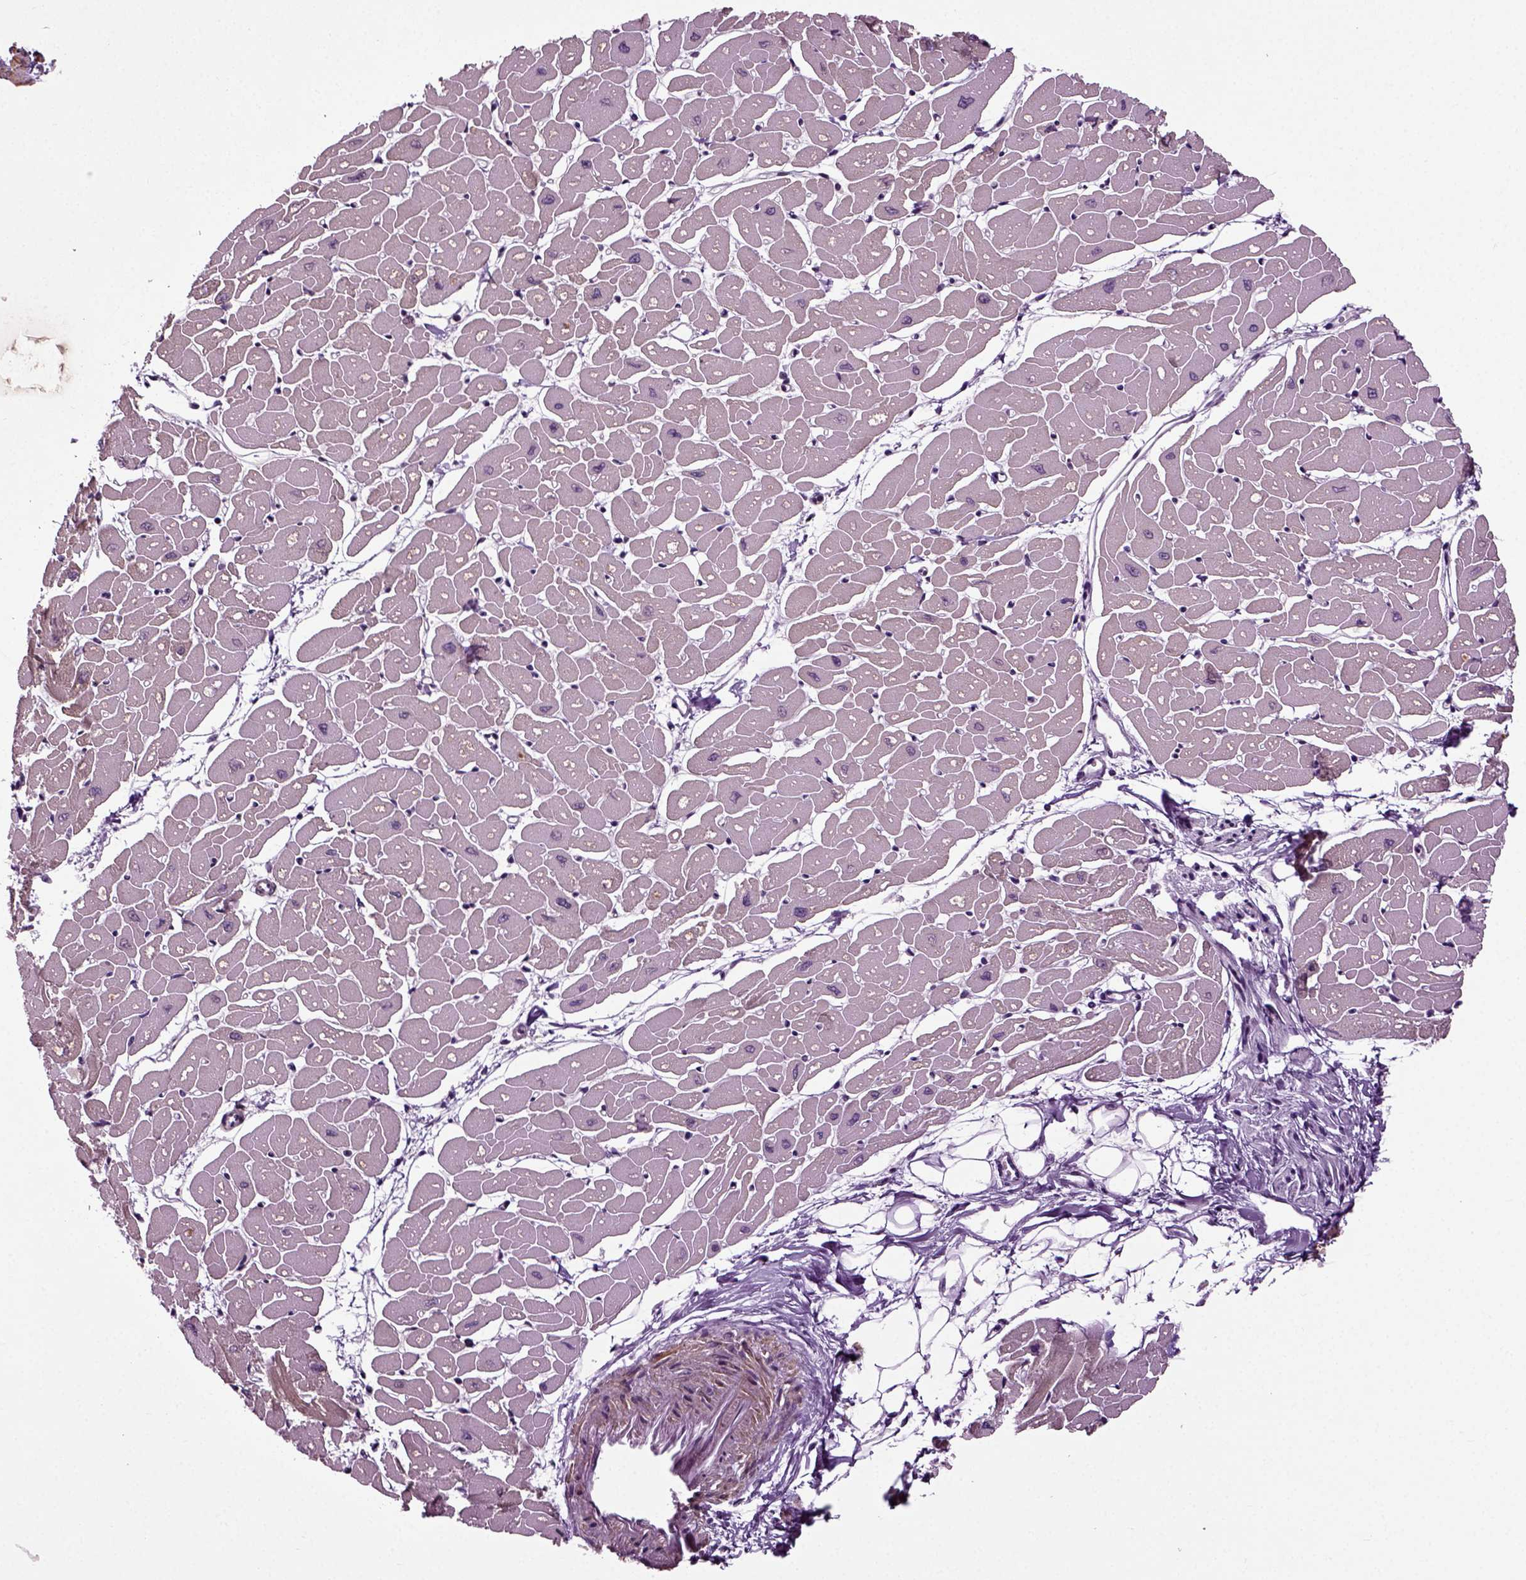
{"staining": {"intensity": "weak", "quantity": "25%-75%", "location": "cytoplasmic/membranous"}, "tissue": "heart muscle", "cell_type": "Cardiomyocytes", "image_type": "normal", "snomed": [{"axis": "morphology", "description": "Normal tissue, NOS"}, {"axis": "topography", "description": "Heart"}], "caption": "Protein analysis of benign heart muscle shows weak cytoplasmic/membranous expression in approximately 25%-75% of cardiomyocytes.", "gene": "KNSTRN", "patient": {"sex": "male", "age": 57}}